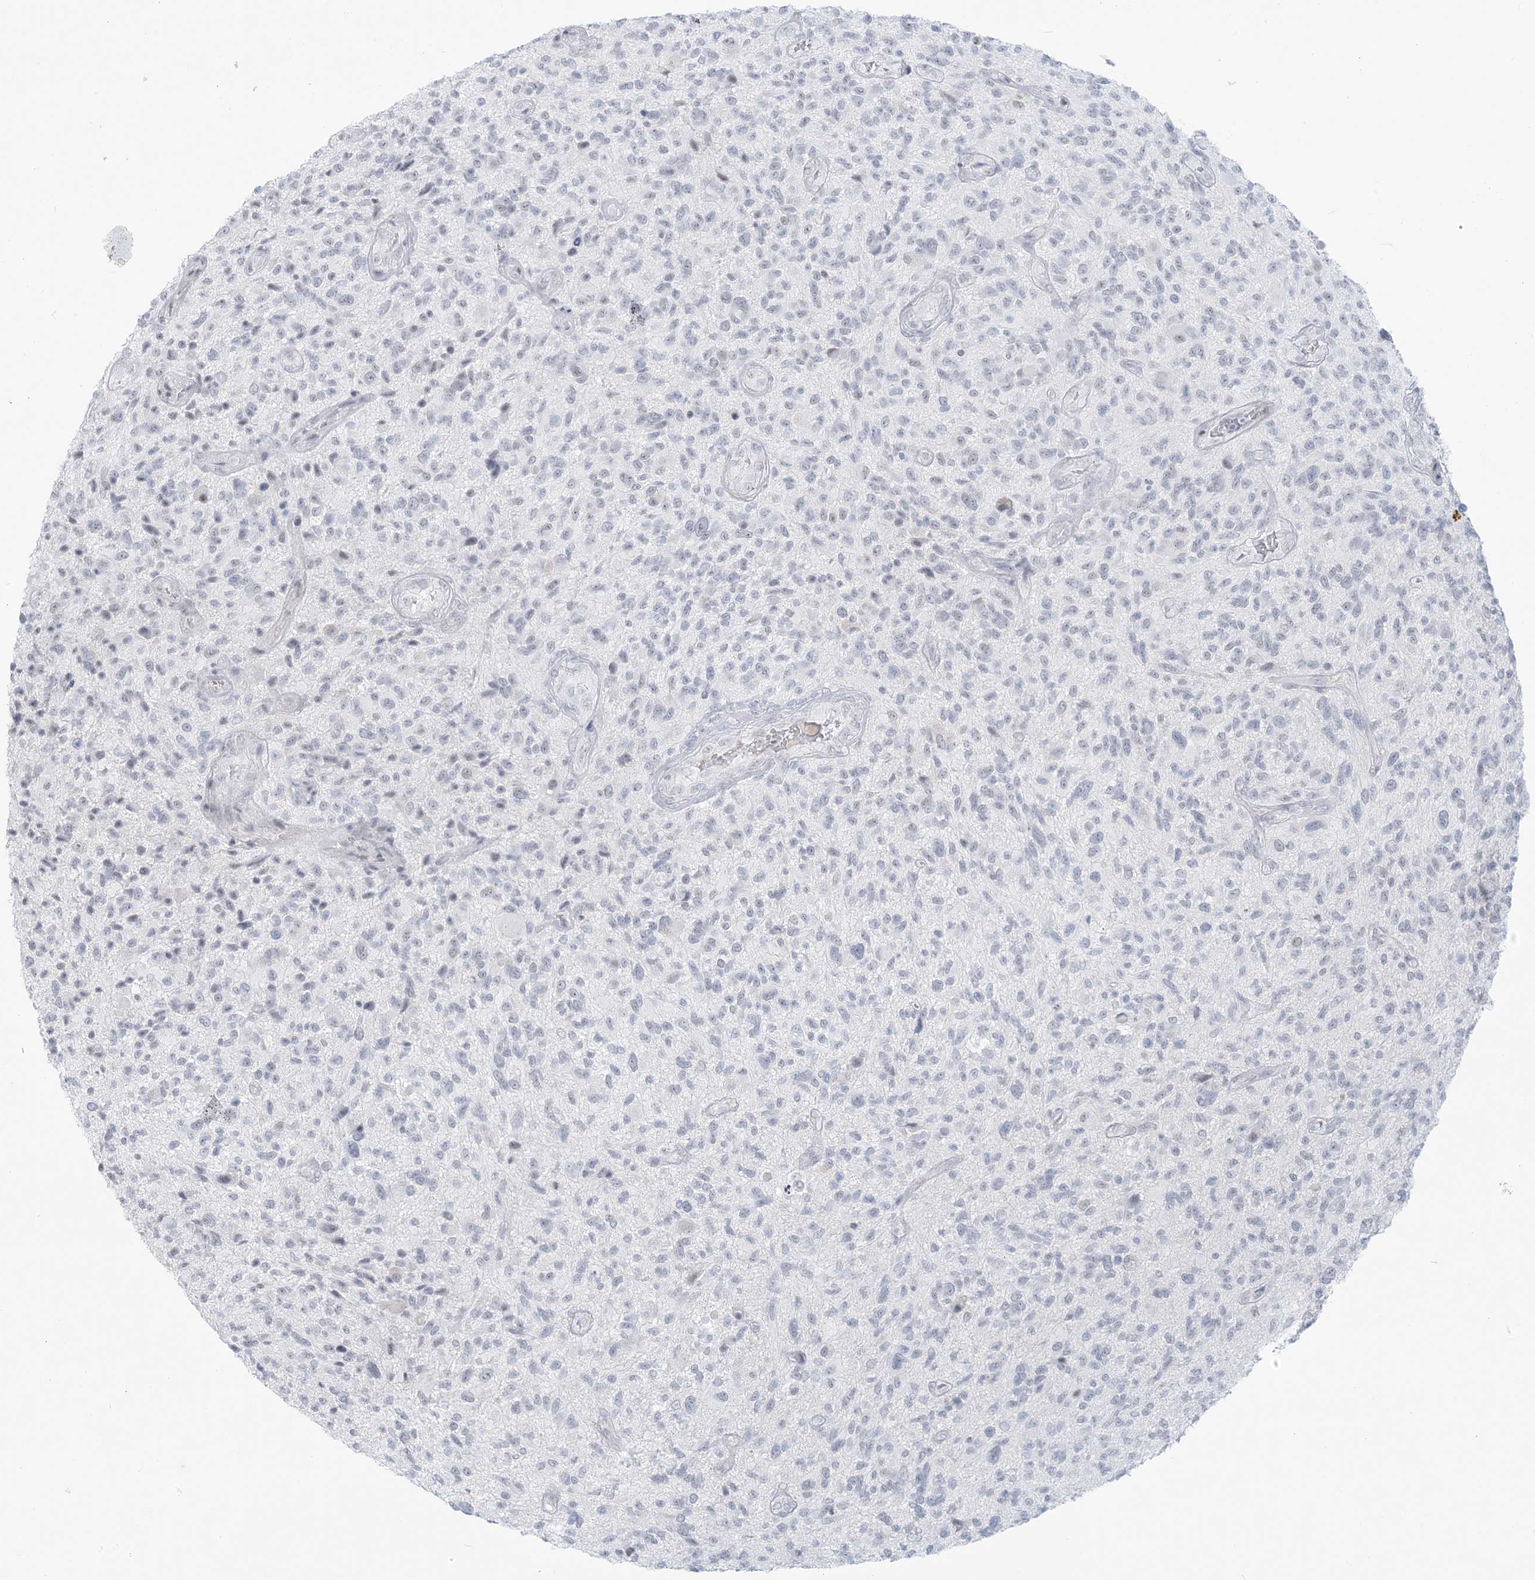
{"staining": {"intensity": "negative", "quantity": "none", "location": "none"}, "tissue": "glioma", "cell_type": "Tumor cells", "image_type": "cancer", "snomed": [{"axis": "morphology", "description": "Glioma, malignant, High grade"}, {"axis": "topography", "description": "Brain"}], "caption": "Immunohistochemistry (IHC) histopathology image of neoplastic tissue: high-grade glioma (malignant) stained with DAB (3,3'-diaminobenzidine) demonstrates no significant protein expression in tumor cells. Brightfield microscopy of immunohistochemistry (IHC) stained with DAB (brown) and hematoxylin (blue), captured at high magnification.", "gene": "SCML1", "patient": {"sex": "male", "age": 47}}